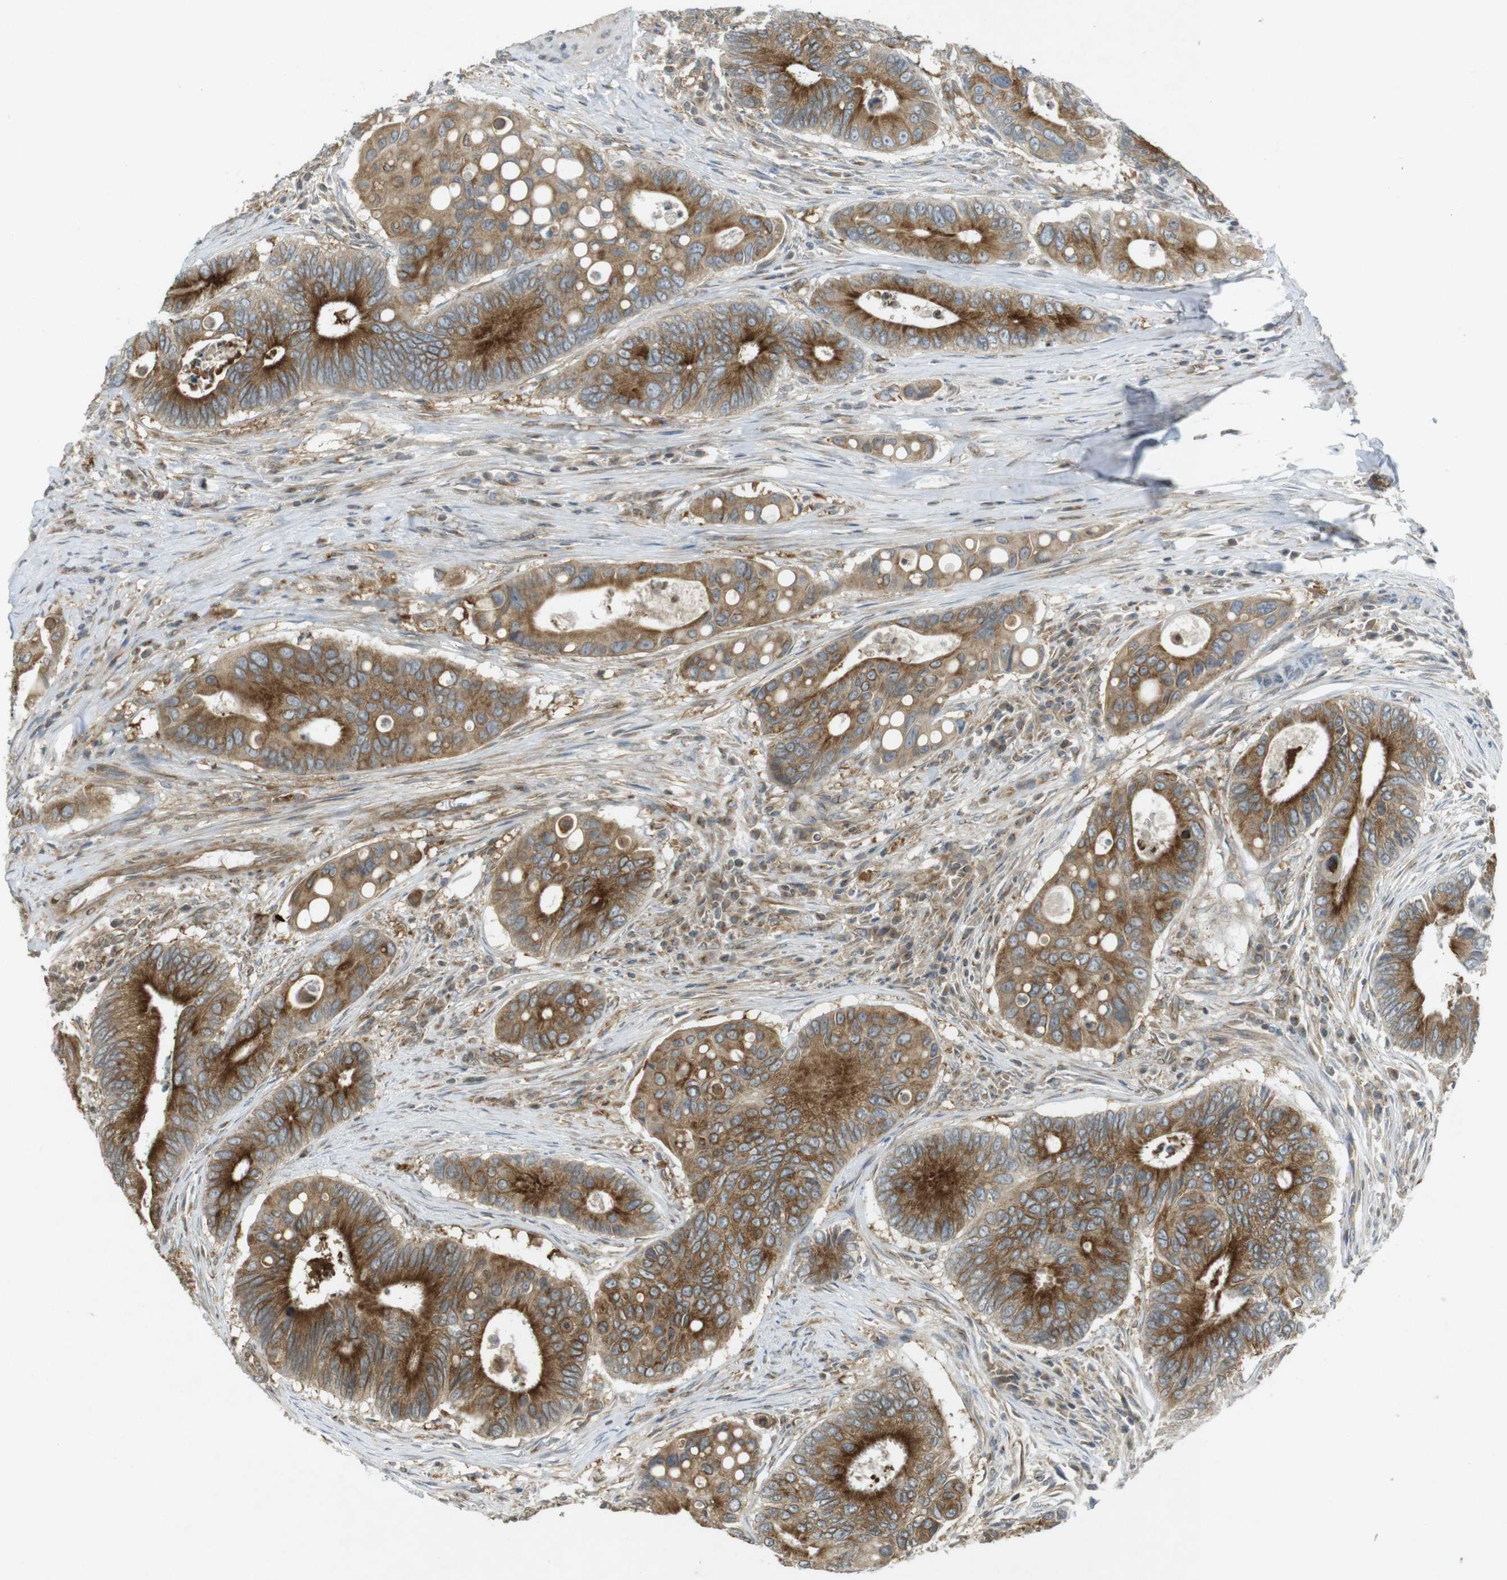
{"staining": {"intensity": "strong", "quantity": ">75%", "location": "cytoplasmic/membranous"}, "tissue": "colorectal cancer", "cell_type": "Tumor cells", "image_type": "cancer", "snomed": [{"axis": "morphology", "description": "Inflammation, NOS"}, {"axis": "morphology", "description": "Adenocarcinoma, NOS"}, {"axis": "topography", "description": "Colon"}], "caption": "A brown stain highlights strong cytoplasmic/membranous expression of a protein in human adenocarcinoma (colorectal) tumor cells.", "gene": "KIF5B", "patient": {"sex": "male", "age": 72}}